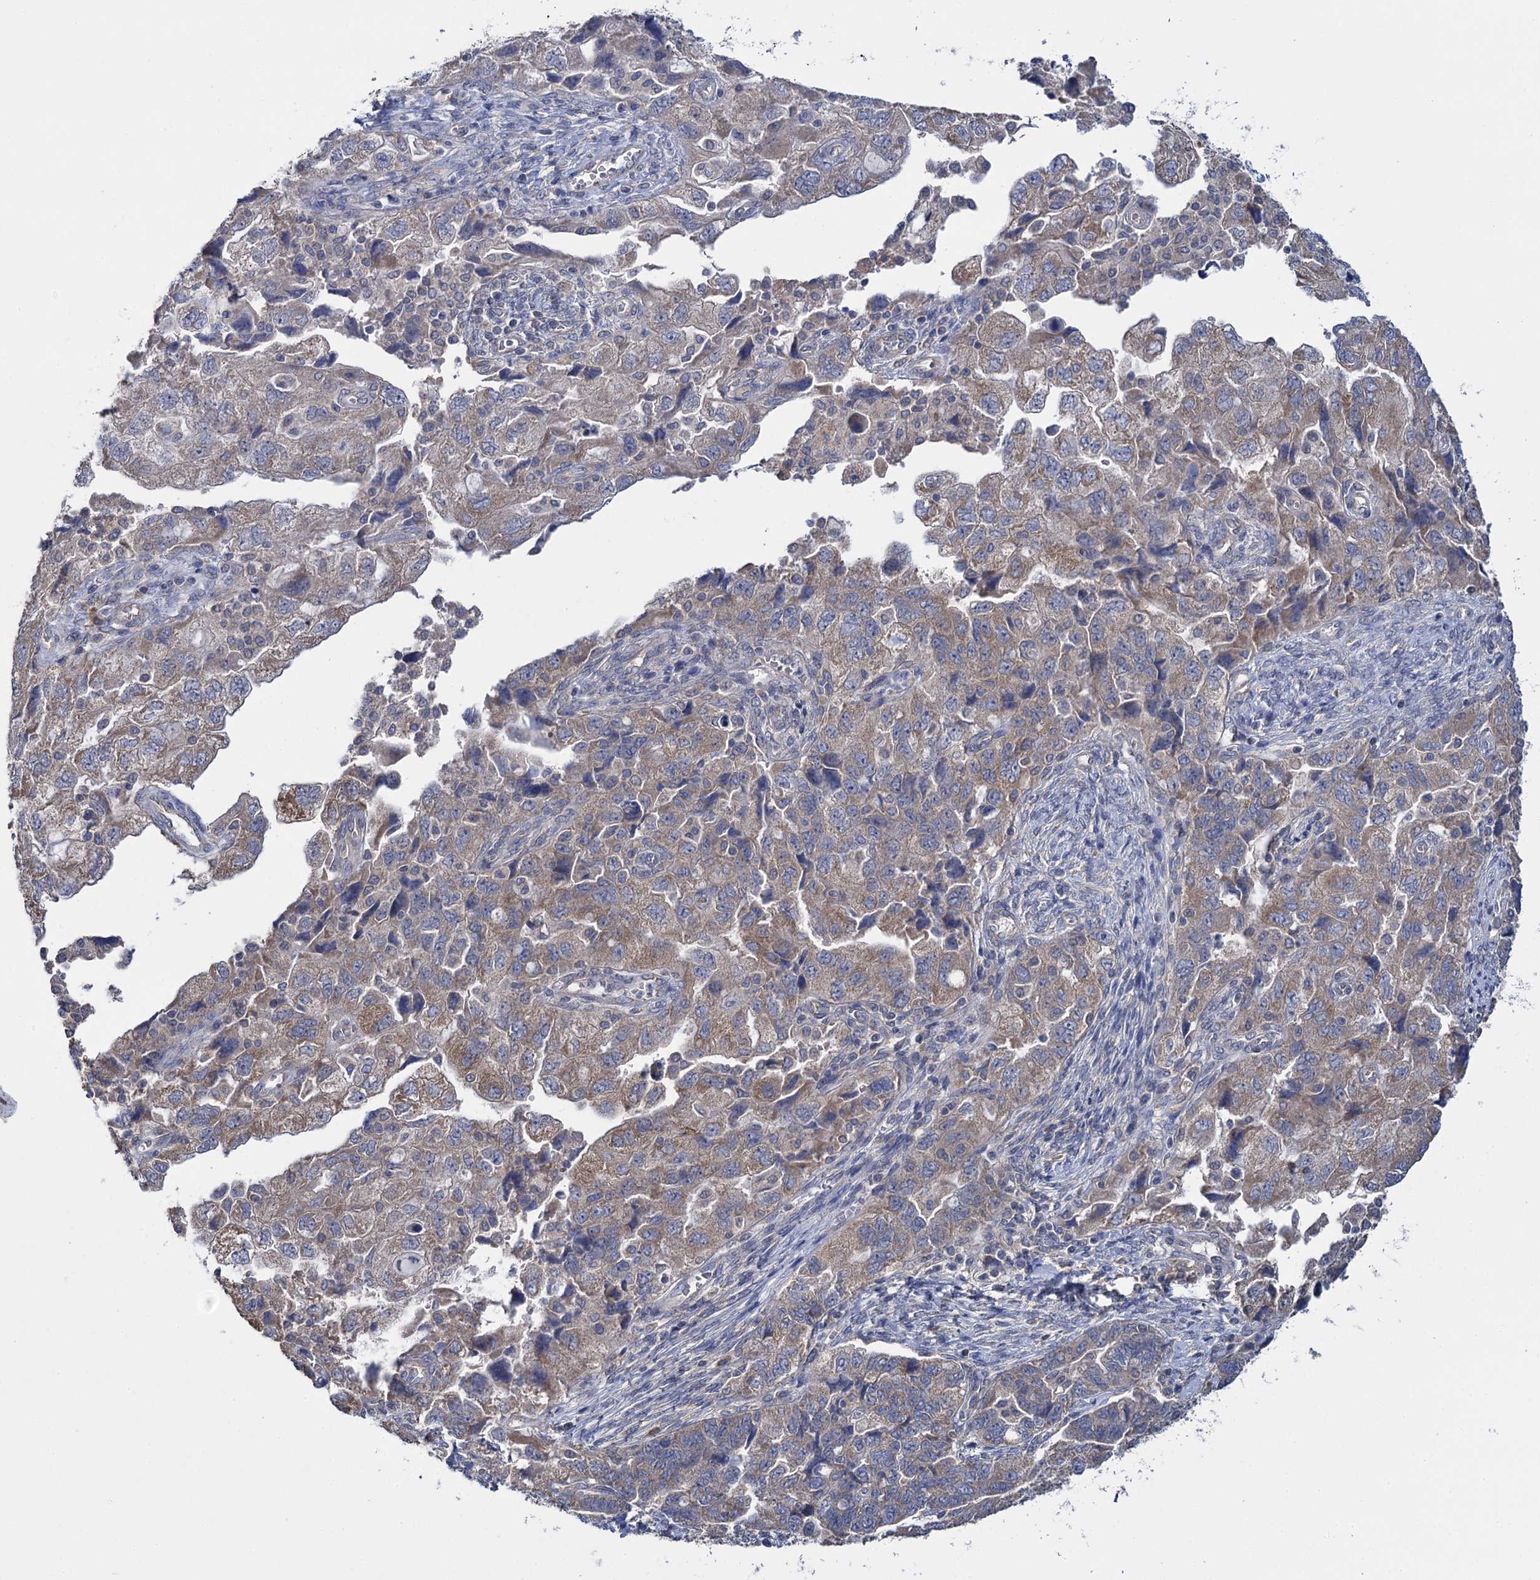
{"staining": {"intensity": "moderate", "quantity": ">75%", "location": "cytoplasmic/membranous"}, "tissue": "ovarian cancer", "cell_type": "Tumor cells", "image_type": "cancer", "snomed": [{"axis": "morphology", "description": "Carcinoma, NOS"}, {"axis": "morphology", "description": "Cystadenocarcinoma, serous, NOS"}, {"axis": "topography", "description": "Ovary"}], "caption": "A histopathology image of human serous cystadenocarcinoma (ovarian) stained for a protein displays moderate cytoplasmic/membranous brown staining in tumor cells.", "gene": "GSTM2", "patient": {"sex": "female", "age": 69}}